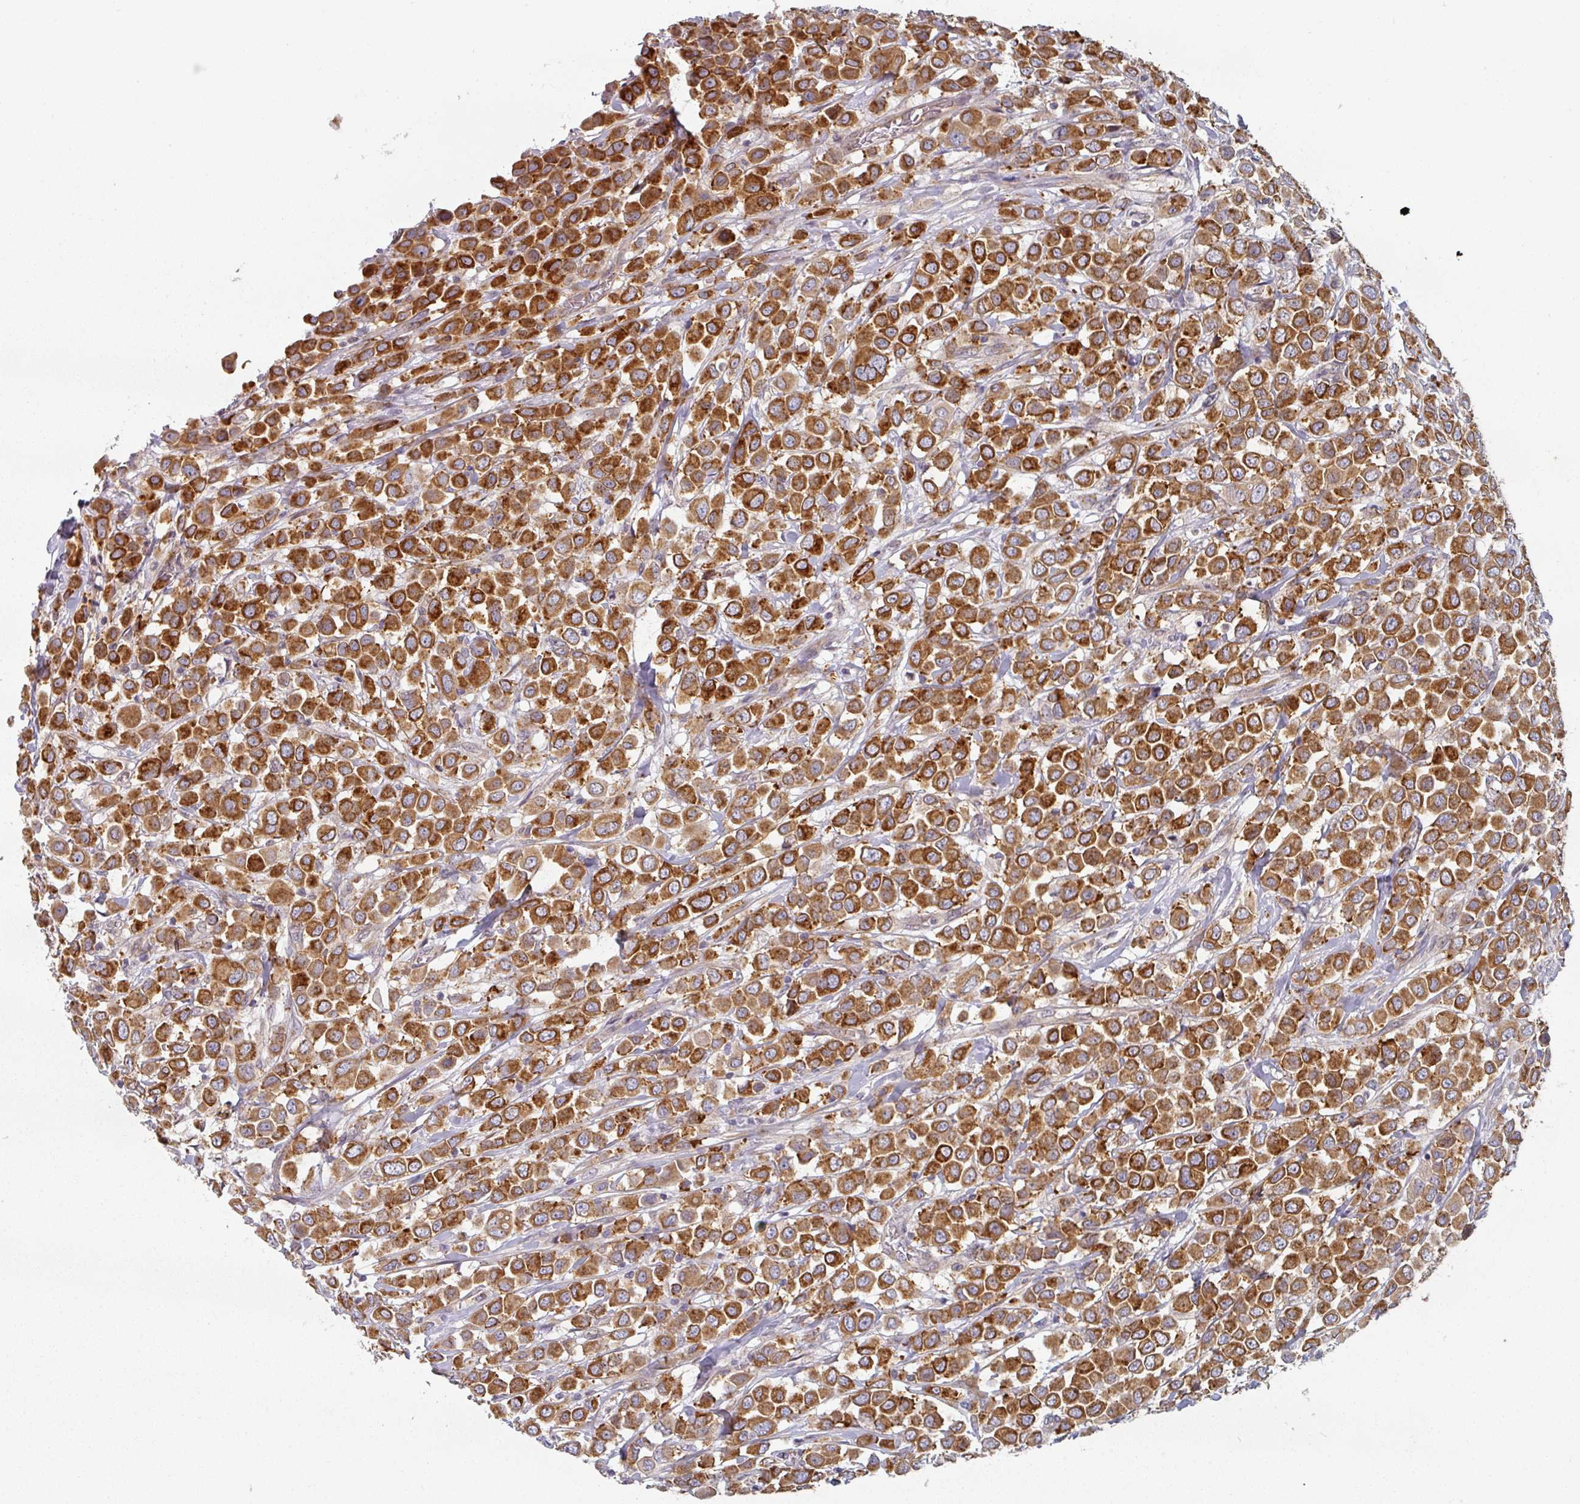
{"staining": {"intensity": "strong", "quantity": ">75%", "location": "cytoplasmic/membranous"}, "tissue": "breast cancer", "cell_type": "Tumor cells", "image_type": "cancer", "snomed": [{"axis": "morphology", "description": "Duct carcinoma"}, {"axis": "topography", "description": "Breast"}], "caption": "Strong cytoplasmic/membranous staining for a protein is identified in approximately >75% of tumor cells of breast cancer using IHC.", "gene": "TAPT1", "patient": {"sex": "female", "age": 61}}